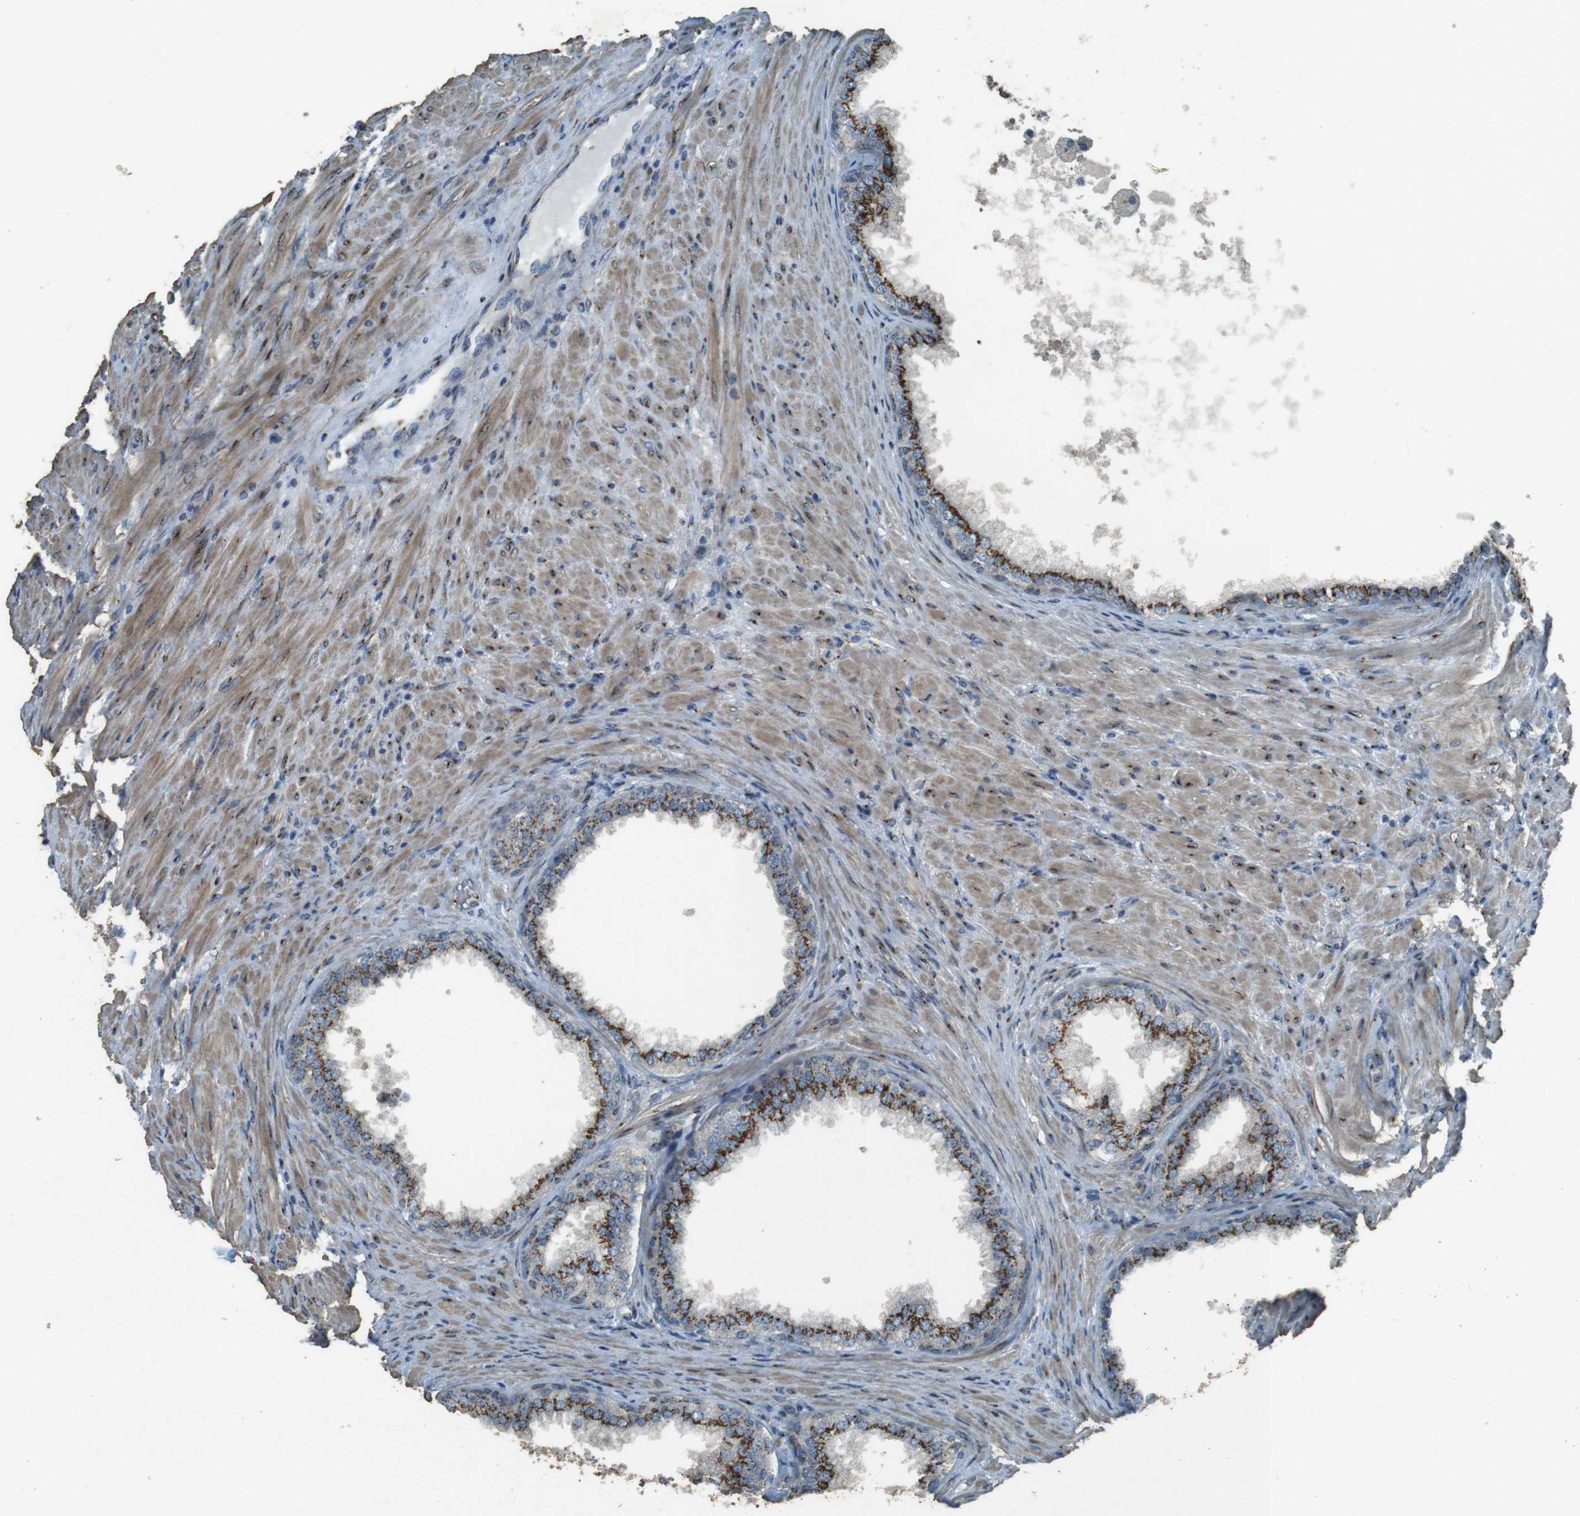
{"staining": {"intensity": "strong", "quantity": ">75%", "location": "cytoplasmic/membranous"}, "tissue": "prostate", "cell_type": "Glandular cells", "image_type": "normal", "snomed": [{"axis": "morphology", "description": "Normal tissue, NOS"}, {"axis": "topography", "description": "Prostate"}], "caption": "A brown stain shows strong cytoplasmic/membranous positivity of a protein in glandular cells of unremarkable prostate.", "gene": "TMEM115", "patient": {"sex": "male", "age": 76}}